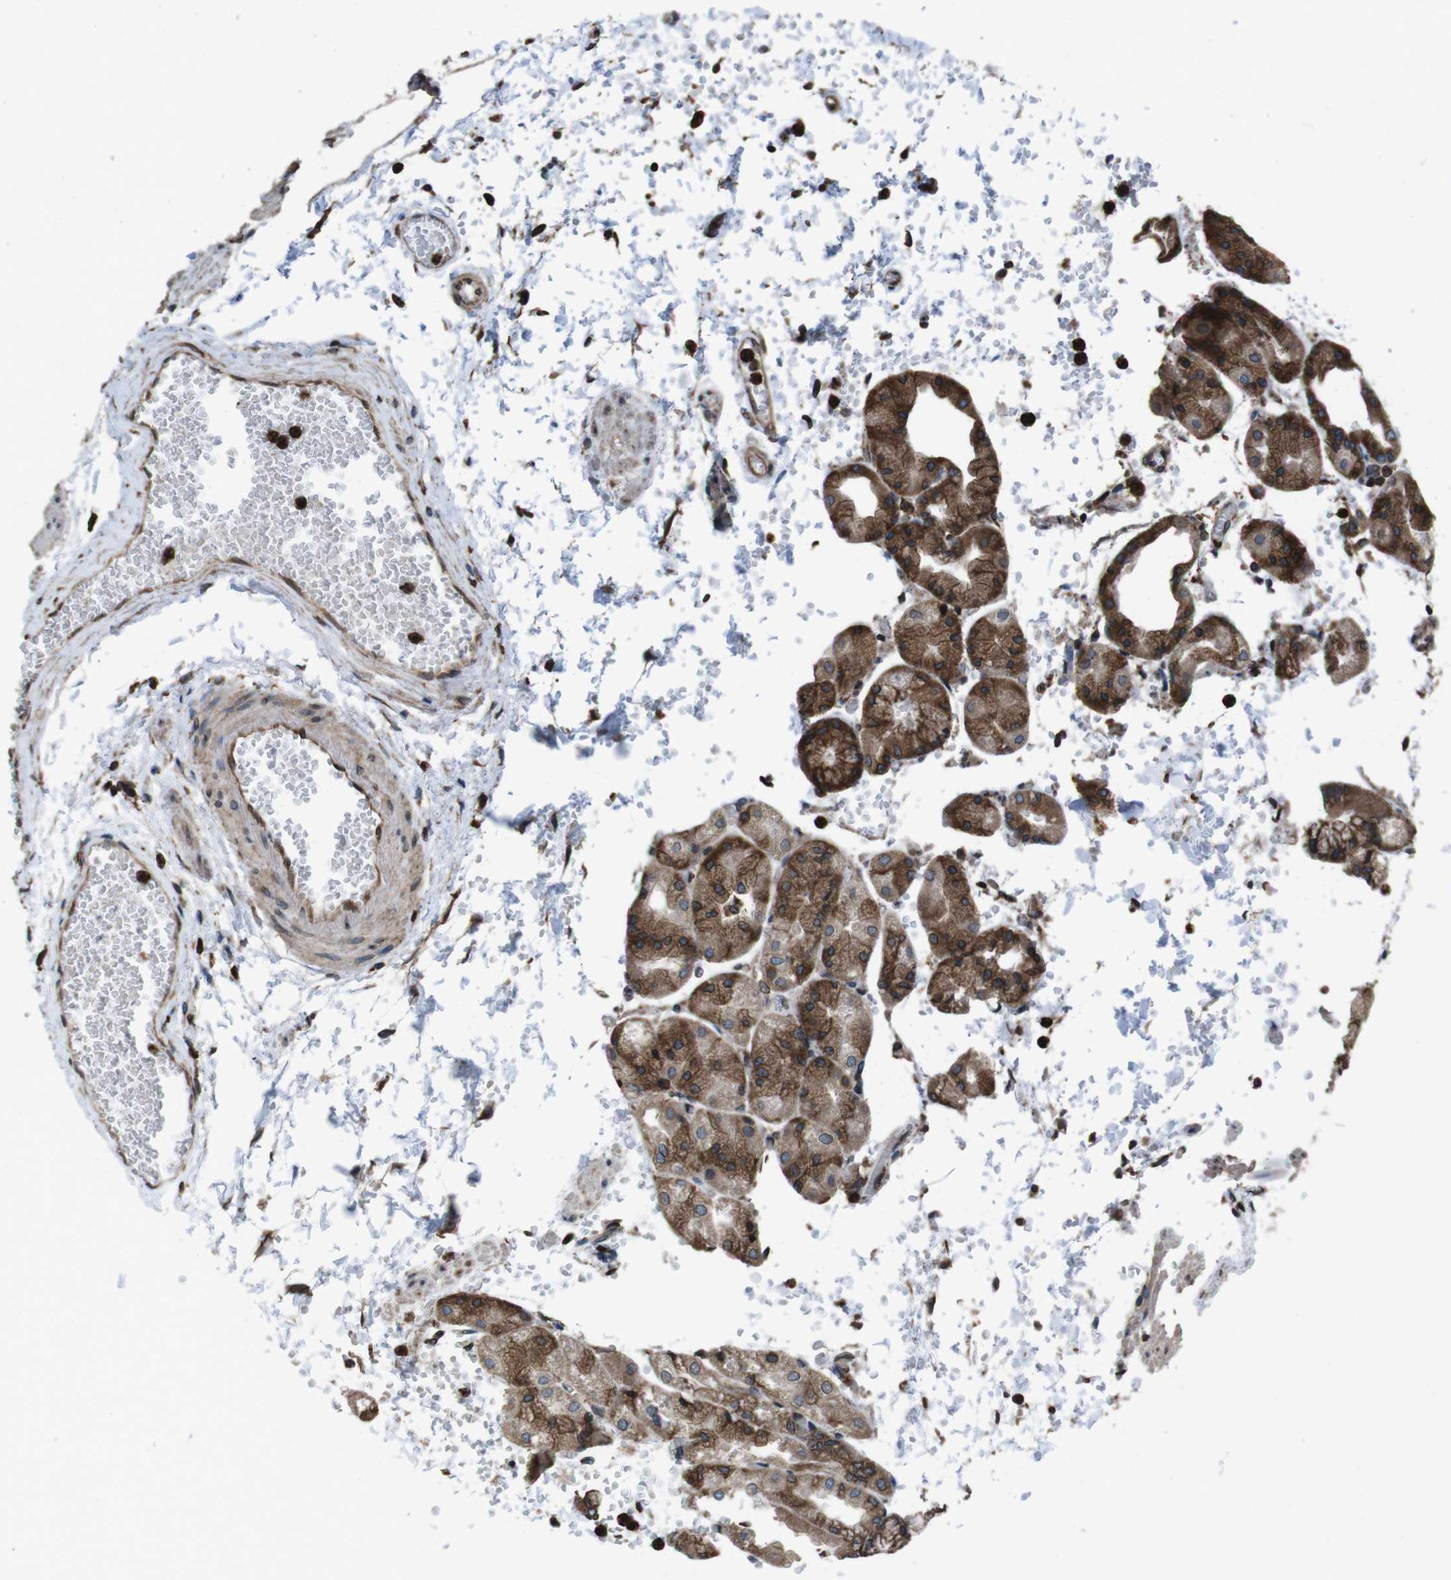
{"staining": {"intensity": "moderate", "quantity": ">75%", "location": "cytoplasmic/membranous"}, "tissue": "stomach", "cell_type": "Glandular cells", "image_type": "normal", "snomed": [{"axis": "morphology", "description": "Normal tissue, NOS"}, {"axis": "topography", "description": "Stomach, upper"}], "caption": "Moderate cytoplasmic/membranous protein positivity is seen in approximately >75% of glandular cells in stomach. The staining is performed using DAB brown chromogen to label protein expression. The nuclei are counter-stained blue using hematoxylin.", "gene": "APMAP", "patient": {"sex": "male", "age": 72}}